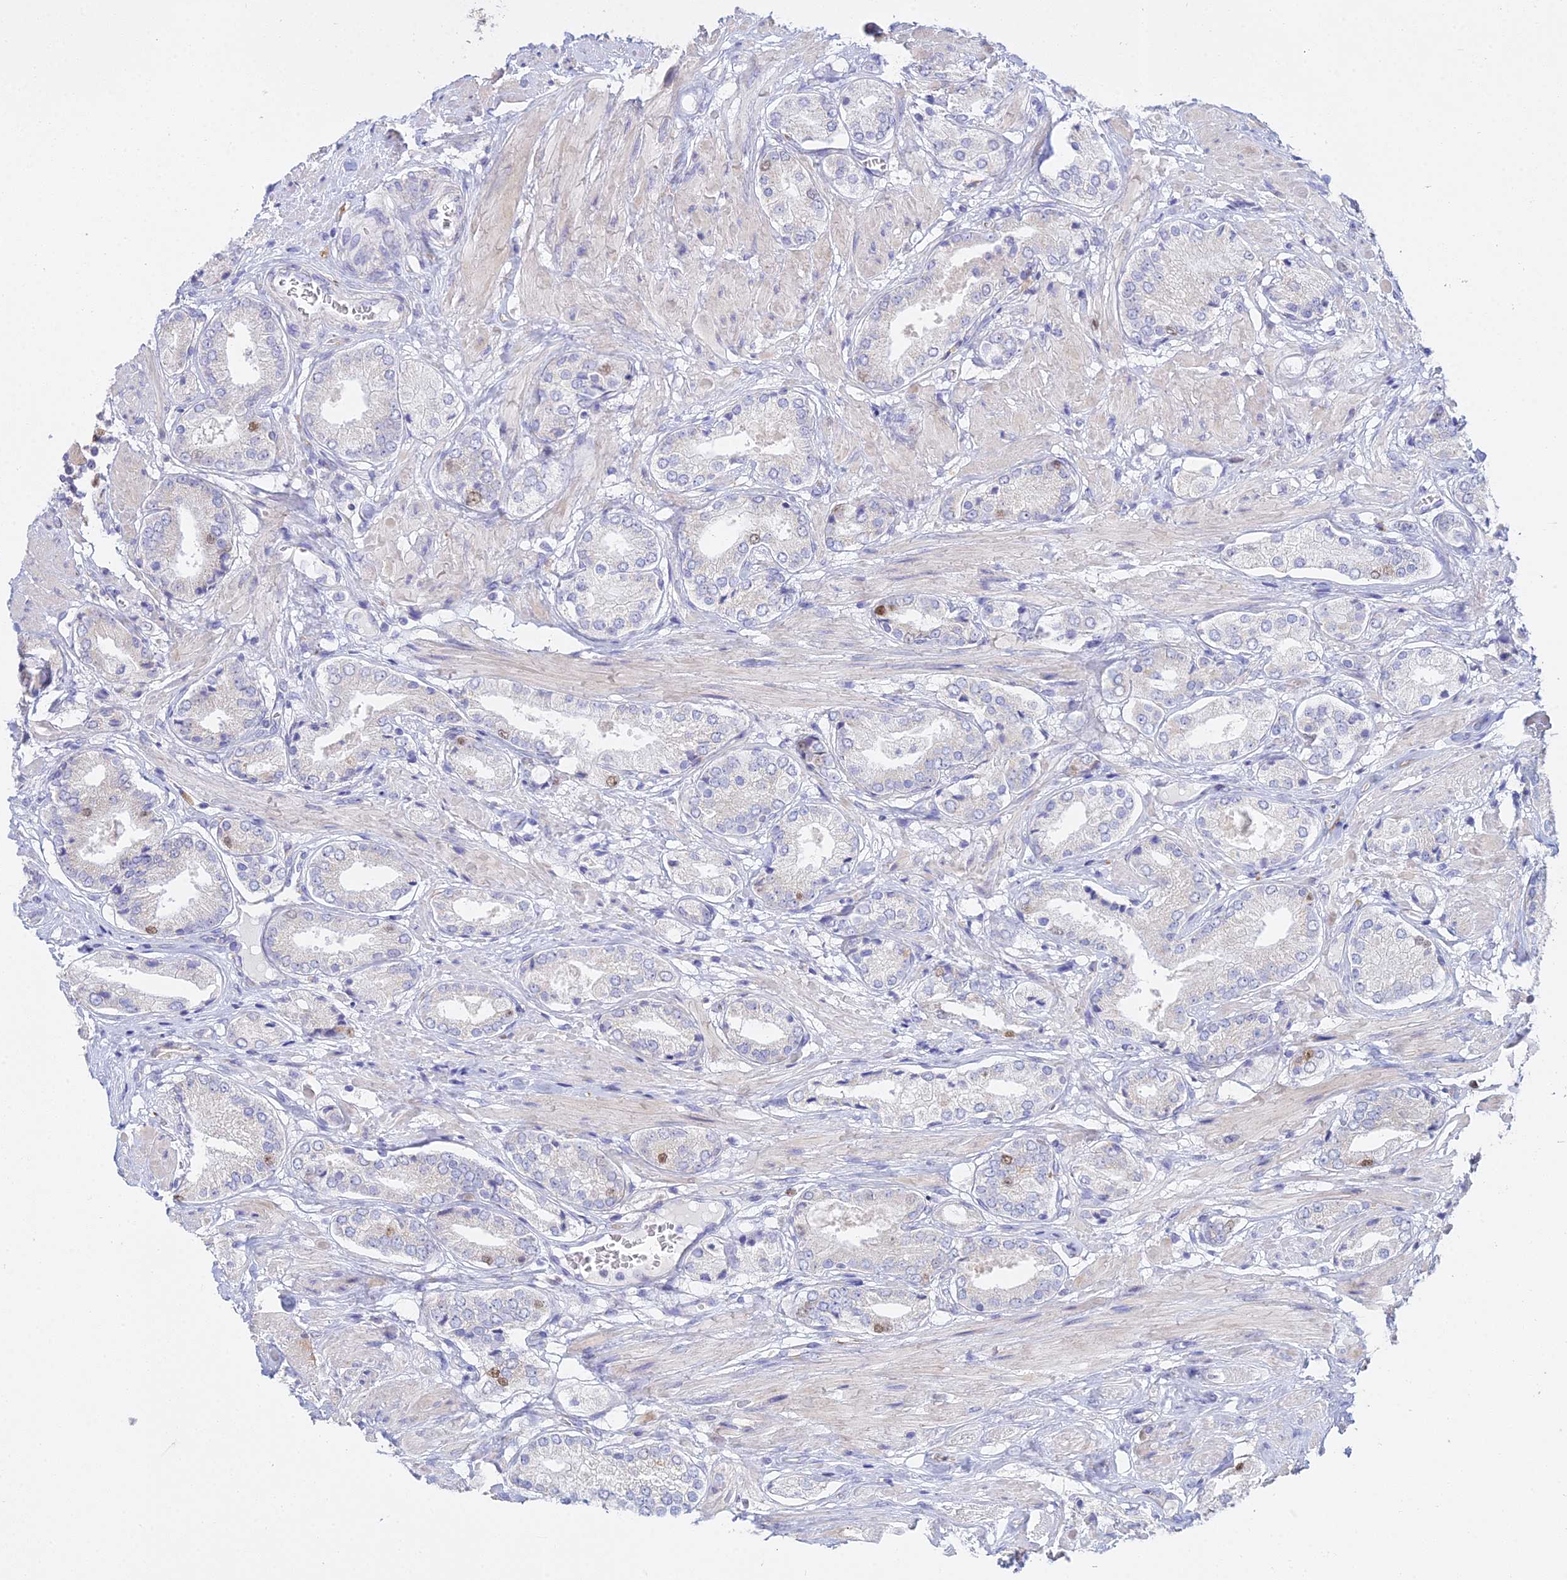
{"staining": {"intensity": "negative", "quantity": "none", "location": "none"}, "tissue": "prostate cancer", "cell_type": "Tumor cells", "image_type": "cancer", "snomed": [{"axis": "morphology", "description": "Adenocarcinoma, High grade"}, {"axis": "topography", "description": "Prostate and seminal vesicle, NOS"}], "caption": "Immunohistochemistry (IHC) histopathology image of human prostate cancer stained for a protein (brown), which reveals no staining in tumor cells. The staining is performed using DAB brown chromogen with nuclei counter-stained in using hematoxylin.", "gene": "MCM2", "patient": {"sex": "male", "age": 64}}